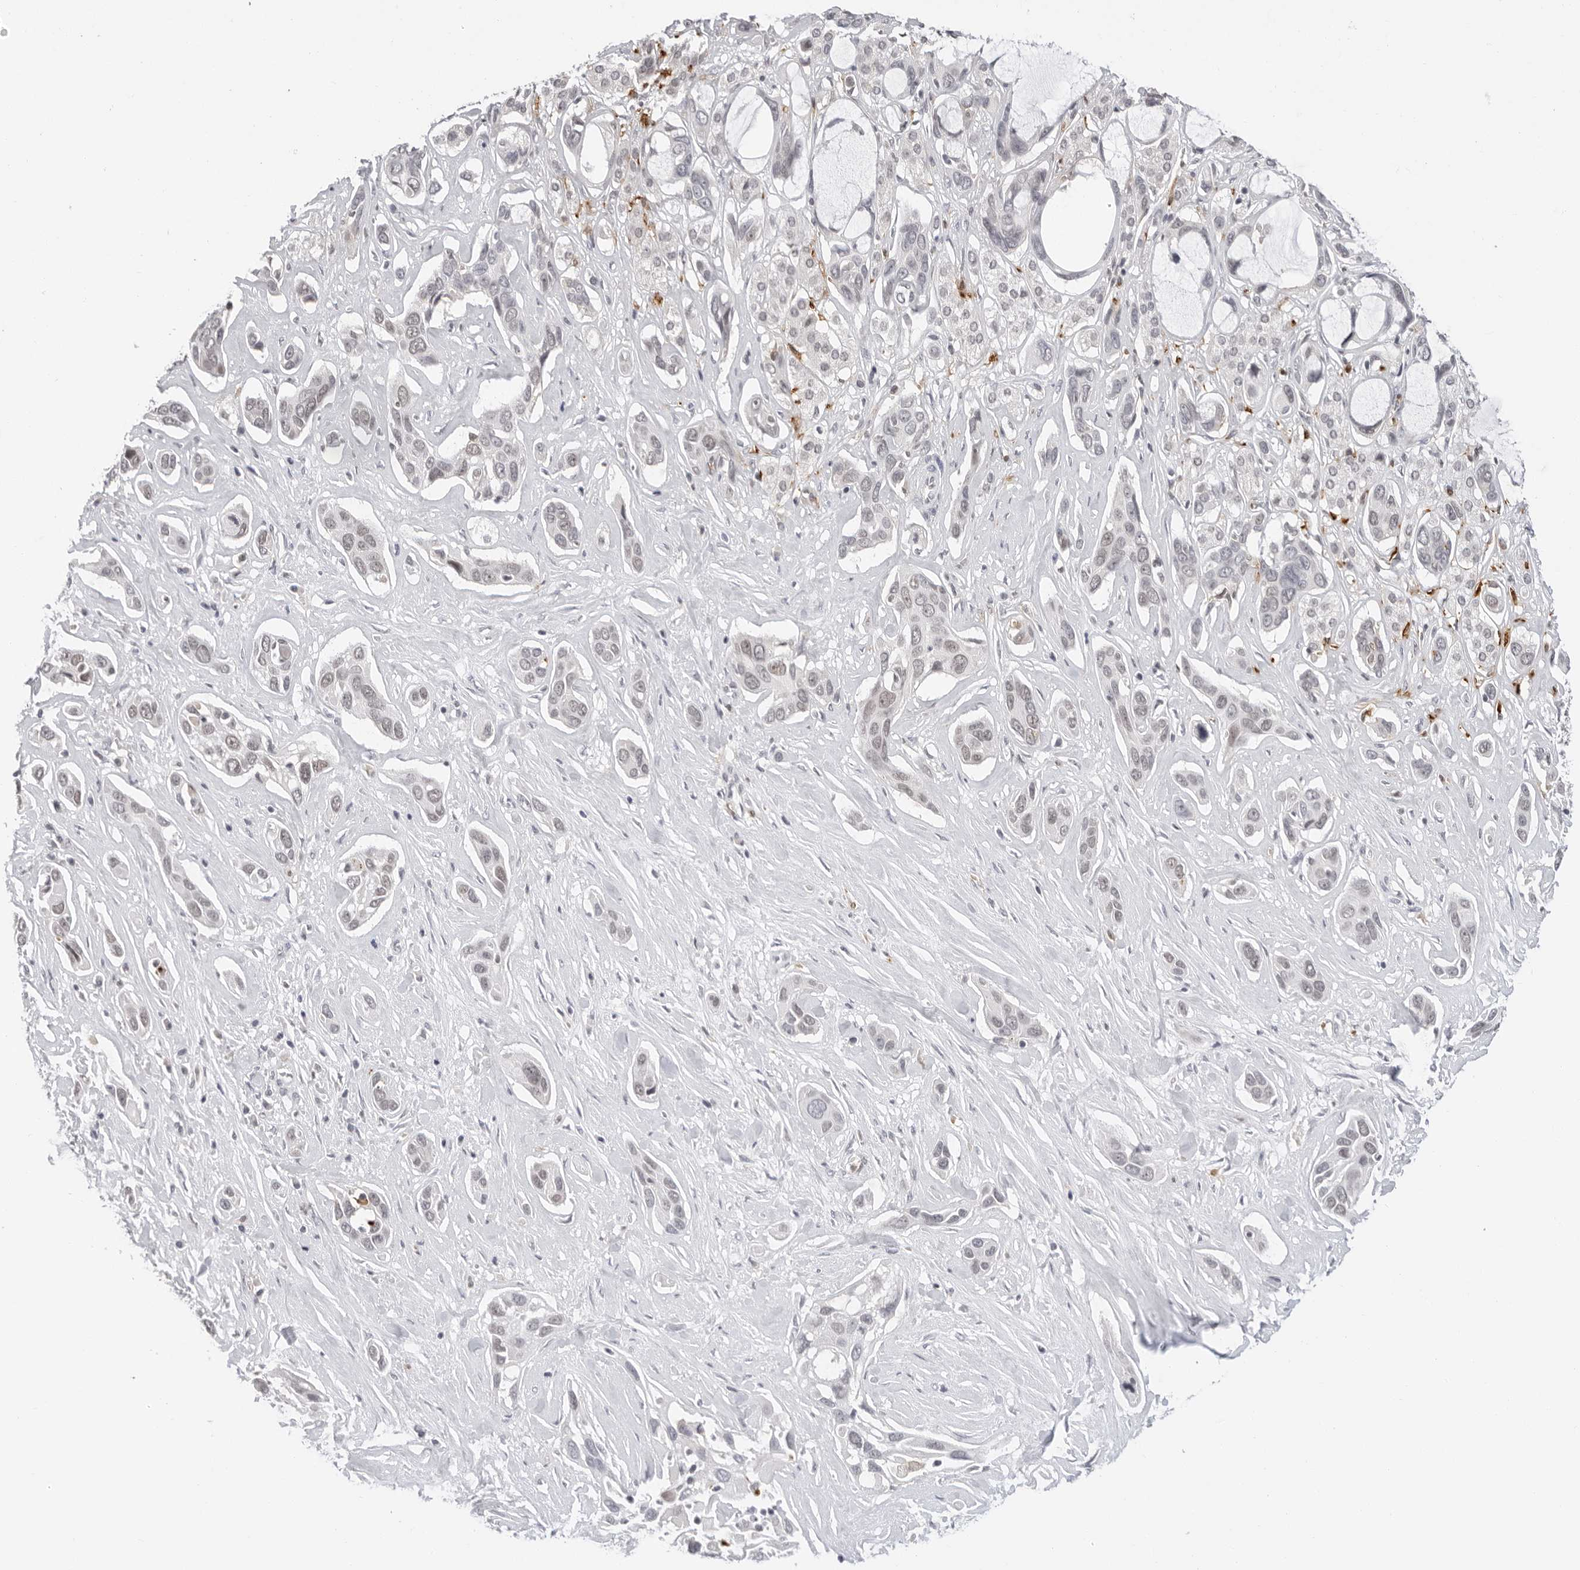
{"staining": {"intensity": "weak", "quantity": ">75%", "location": "nuclear"}, "tissue": "pancreatic cancer", "cell_type": "Tumor cells", "image_type": "cancer", "snomed": [{"axis": "morphology", "description": "Adenocarcinoma, NOS"}, {"axis": "topography", "description": "Pancreas"}], "caption": "Tumor cells exhibit weak nuclear staining in about >75% of cells in pancreatic adenocarcinoma.", "gene": "MSH6", "patient": {"sex": "female", "age": 60}}